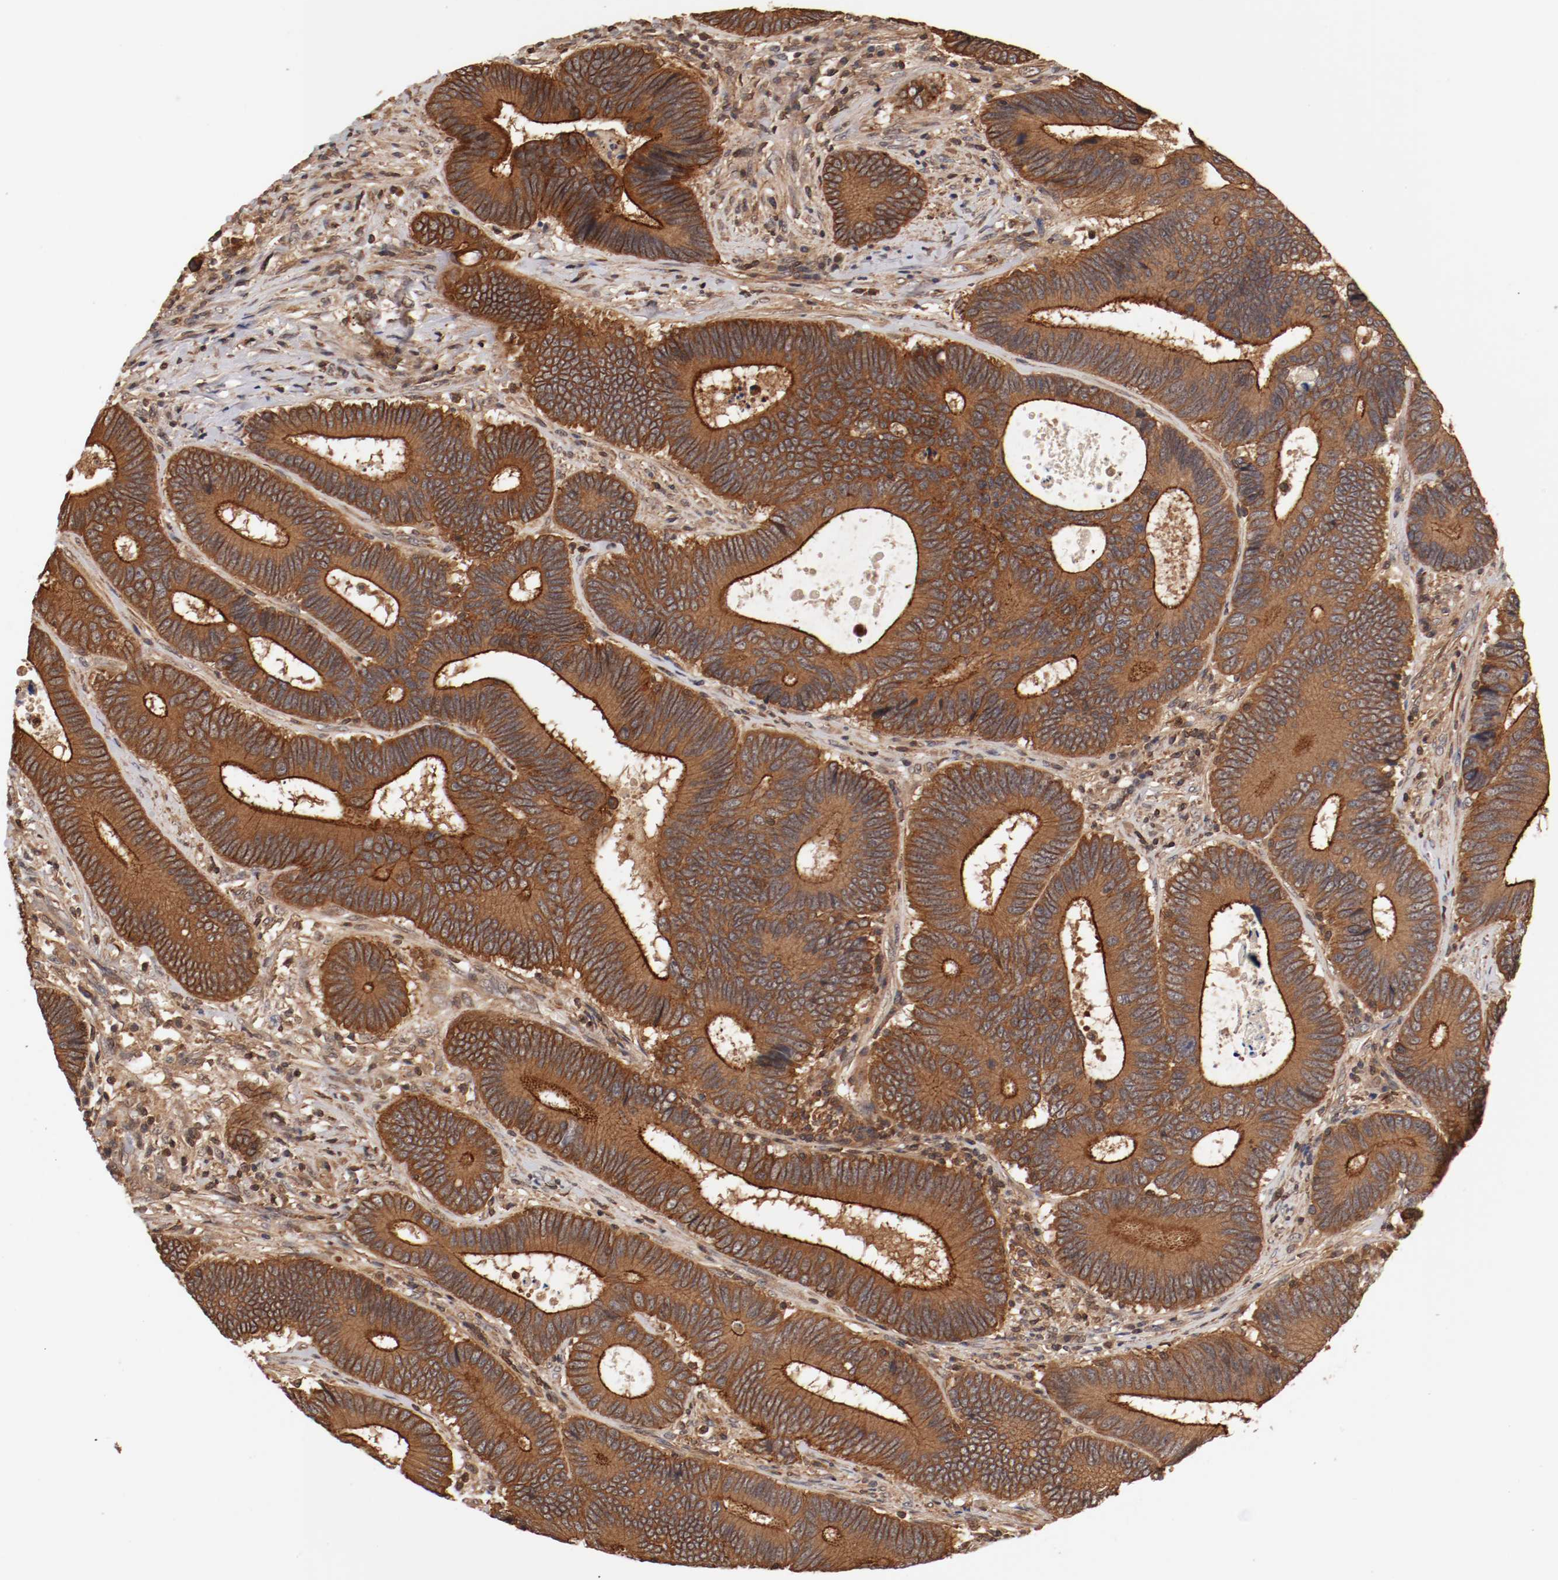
{"staining": {"intensity": "moderate", "quantity": ">75%", "location": "cytoplasmic/membranous"}, "tissue": "colorectal cancer", "cell_type": "Tumor cells", "image_type": "cancer", "snomed": [{"axis": "morphology", "description": "Adenocarcinoma, NOS"}, {"axis": "topography", "description": "Colon"}], "caption": "Colorectal adenocarcinoma stained for a protein shows moderate cytoplasmic/membranous positivity in tumor cells. The protein is stained brown, and the nuclei are stained in blue (DAB (3,3'-diaminobenzidine) IHC with brightfield microscopy, high magnification).", "gene": "GUF1", "patient": {"sex": "female", "age": 78}}